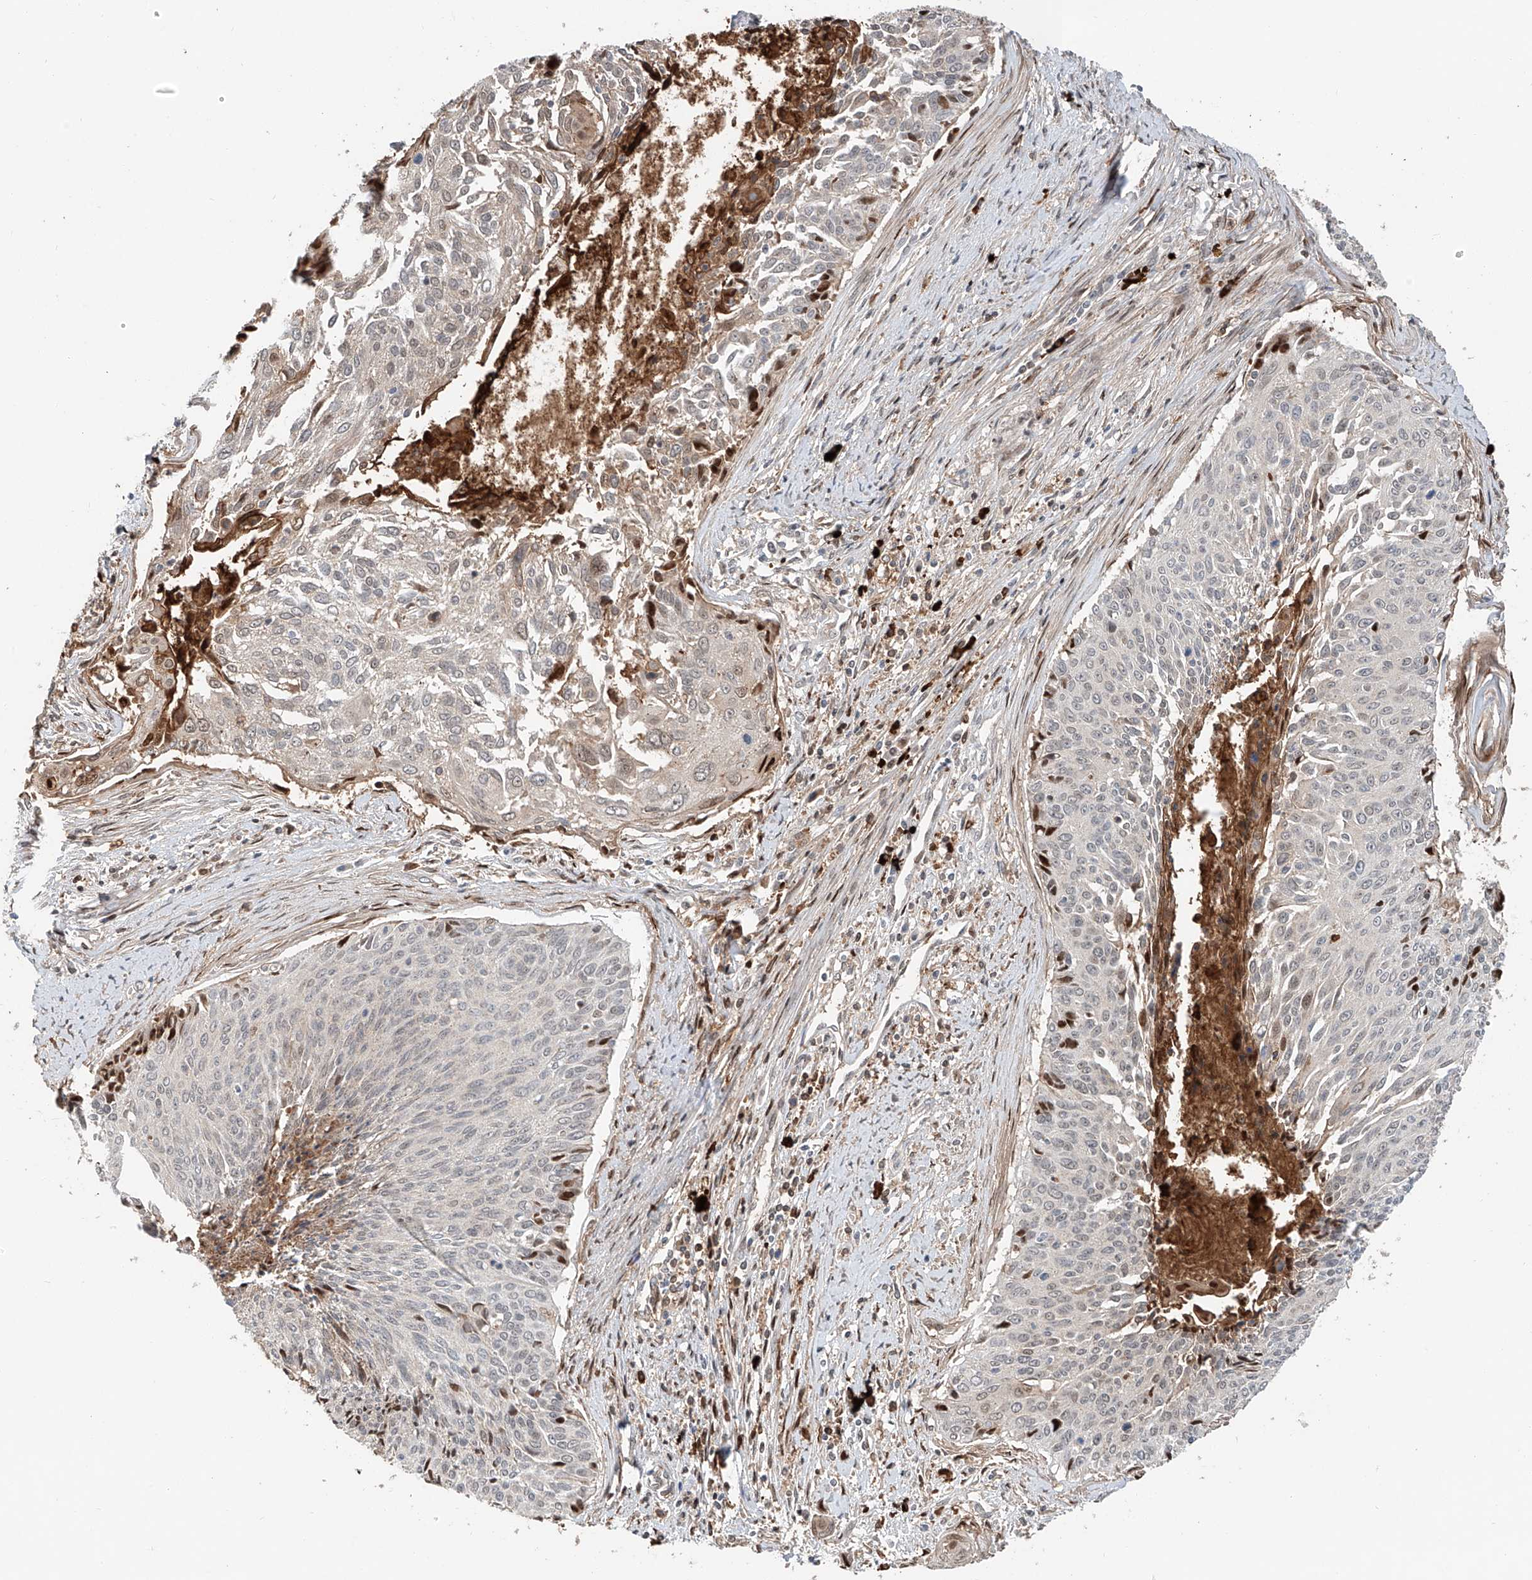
{"staining": {"intensity": "moderate", "quantity": "<25%", "location": "cytoplasmic/membranous,nuclear"}, "tissue": "cervical cancer", "cell_type": "Tumor cells", "image_type": "cancer", "snomed": [{"axis": "morphology", "description": "Squamous cell carcinoma, NOS"}, {"axis": "topography", "description": "Cervix"}], "caption": "A low amount of moderate cytoplasmic/membranous and nuclear staining is appreciated in approximately <25% of tumor cells in cervical cancer (squamous cell carcinoma) tissue. The staining was performed using DAB (3,3'-diaminobenzidine), with brown indicating positive protein expression. Nuclei are stained blue with hematoxylin.", "gene": "CEP162", "patient": {"sex": "female", "age": 55}}